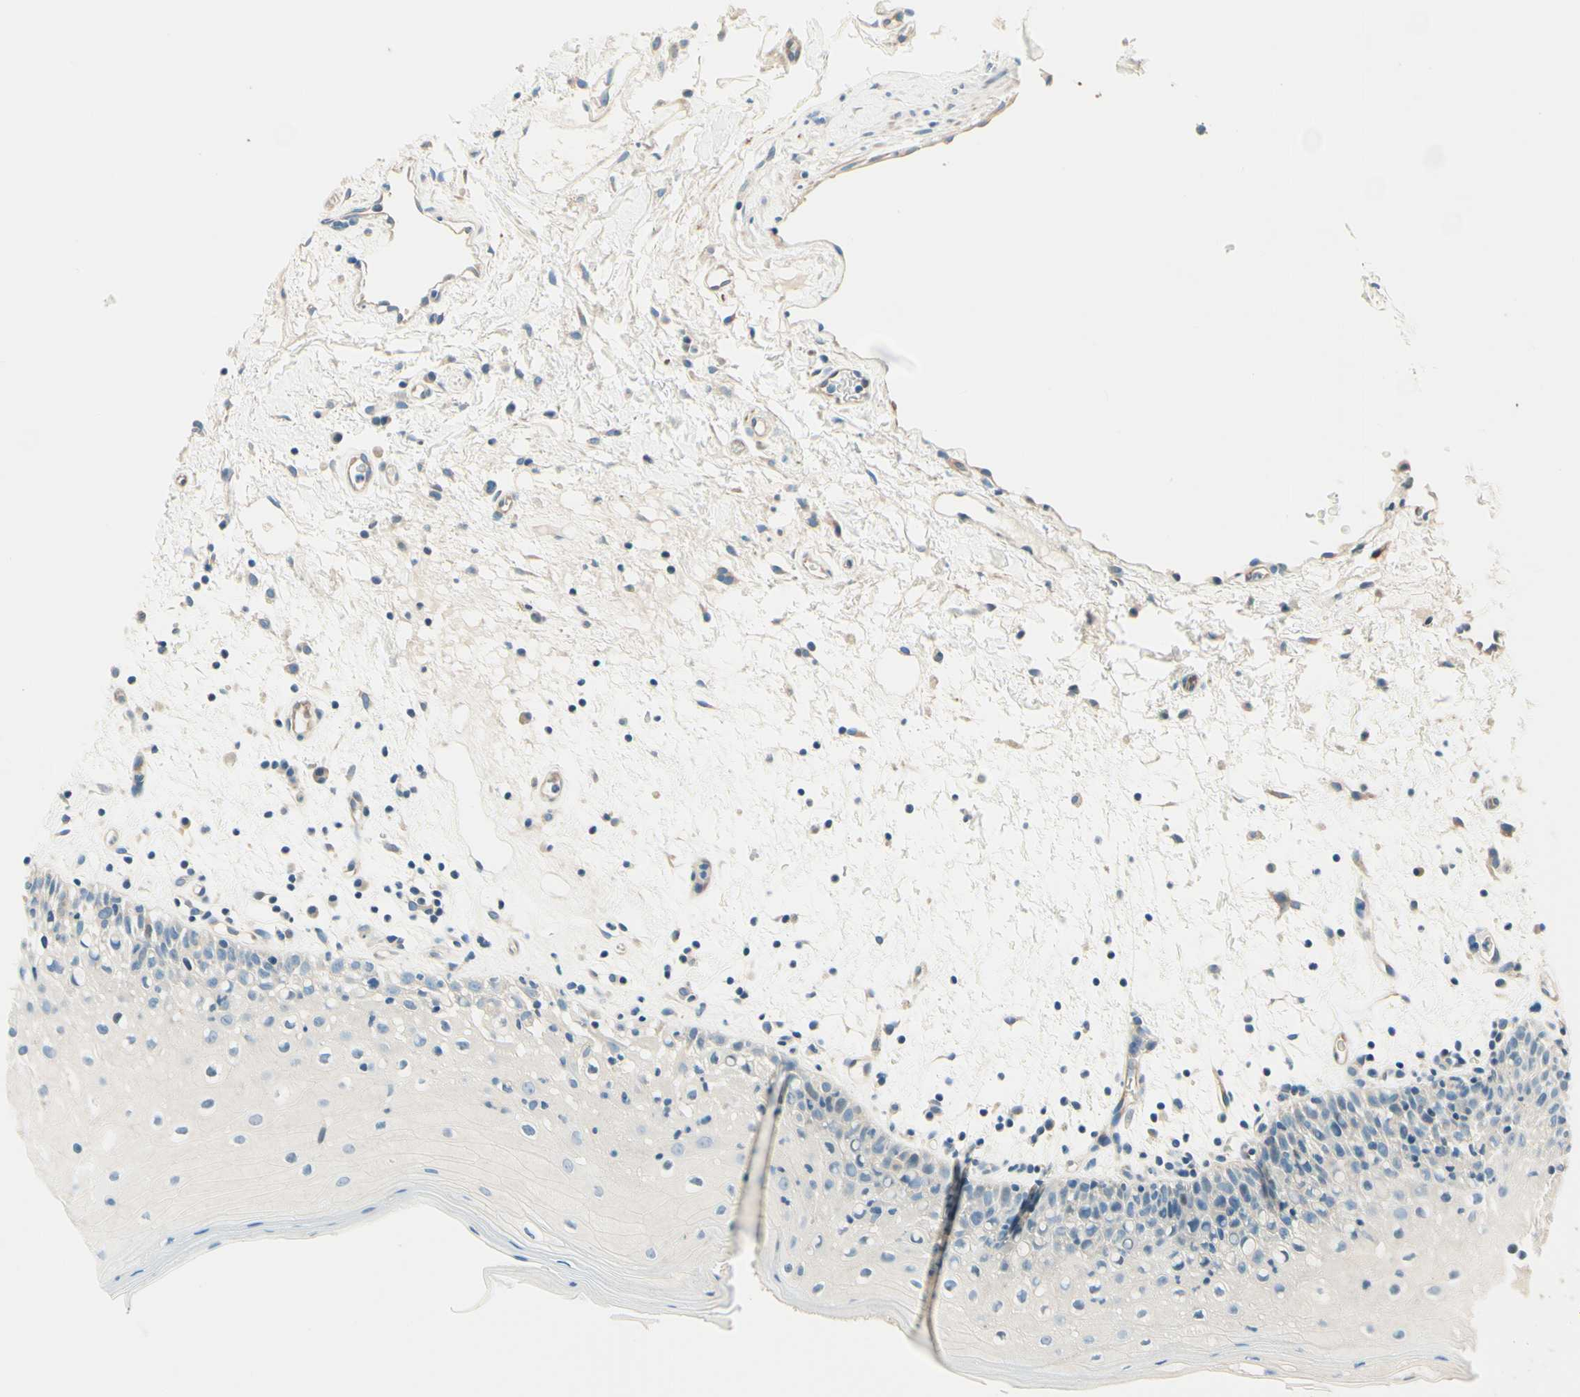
{"staining": {"intensity": "negative", "quantity": "none", "location": "none"}, "tissue": "oral mucosa", "cell_type": "Squamous epithelial cells", "image_type": "normal", "snomed": [{"axis": "morphology", "description": "Normal tissue, NOS"}, {"axis": "morphology", "description": "Squamous cell carcinoma, NOS"}, {"axis": "topography", "description": "Skeletal muscle"}, {"axis": "topography", "description": "Oral tissue"}], "caption": "High power microscopy histopathology image of an immunohistochemistry (IHC) photomicrograph of benign oral mucosa, revealing no significant staining in squamous epithelial cells.", "gene": "TAOK2", "patient": {"sex": "male", "age": 71}}